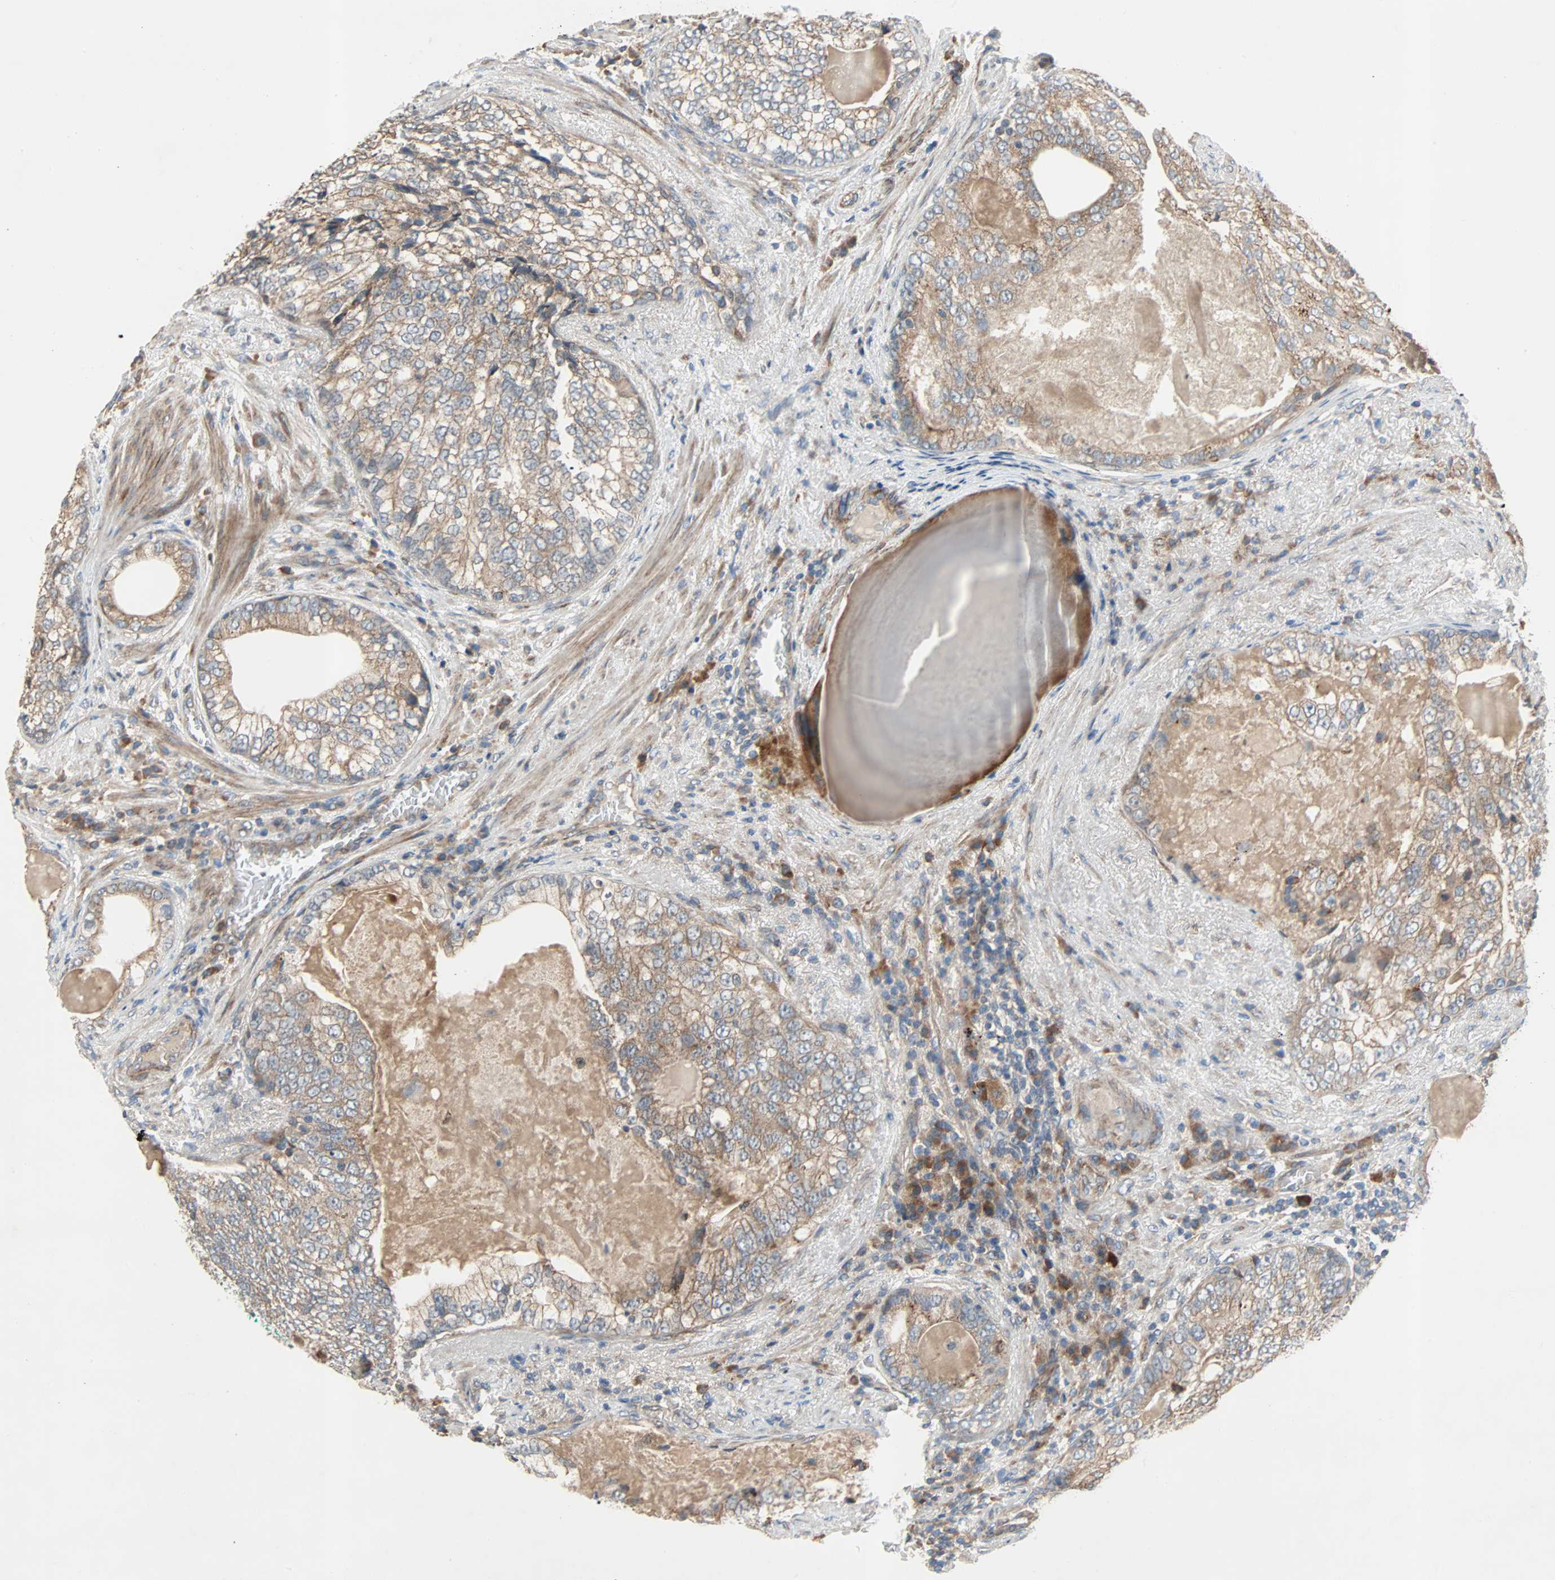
{"staining": {"intensity": "weak", "quantity": ">75%", "location": "cytoplasmic/membranous"}, "tissue": "prostate cancer", "cell_type": "Tumor cells", "image_type": "cancer", "snomed": [{"axis": "morphology", "description": "Adenocarcinoma, High grade"}, {"axis": "topography", "description": "Prostate"}], "caption": "Prostate cancer stained with immunohistochemistry (IHC) exhibits weak cytoplasmic/membranous staining in about >75% of tumor cells.", "gene": "XYLT1", "patient": {"sex": "male", "age": 66}}